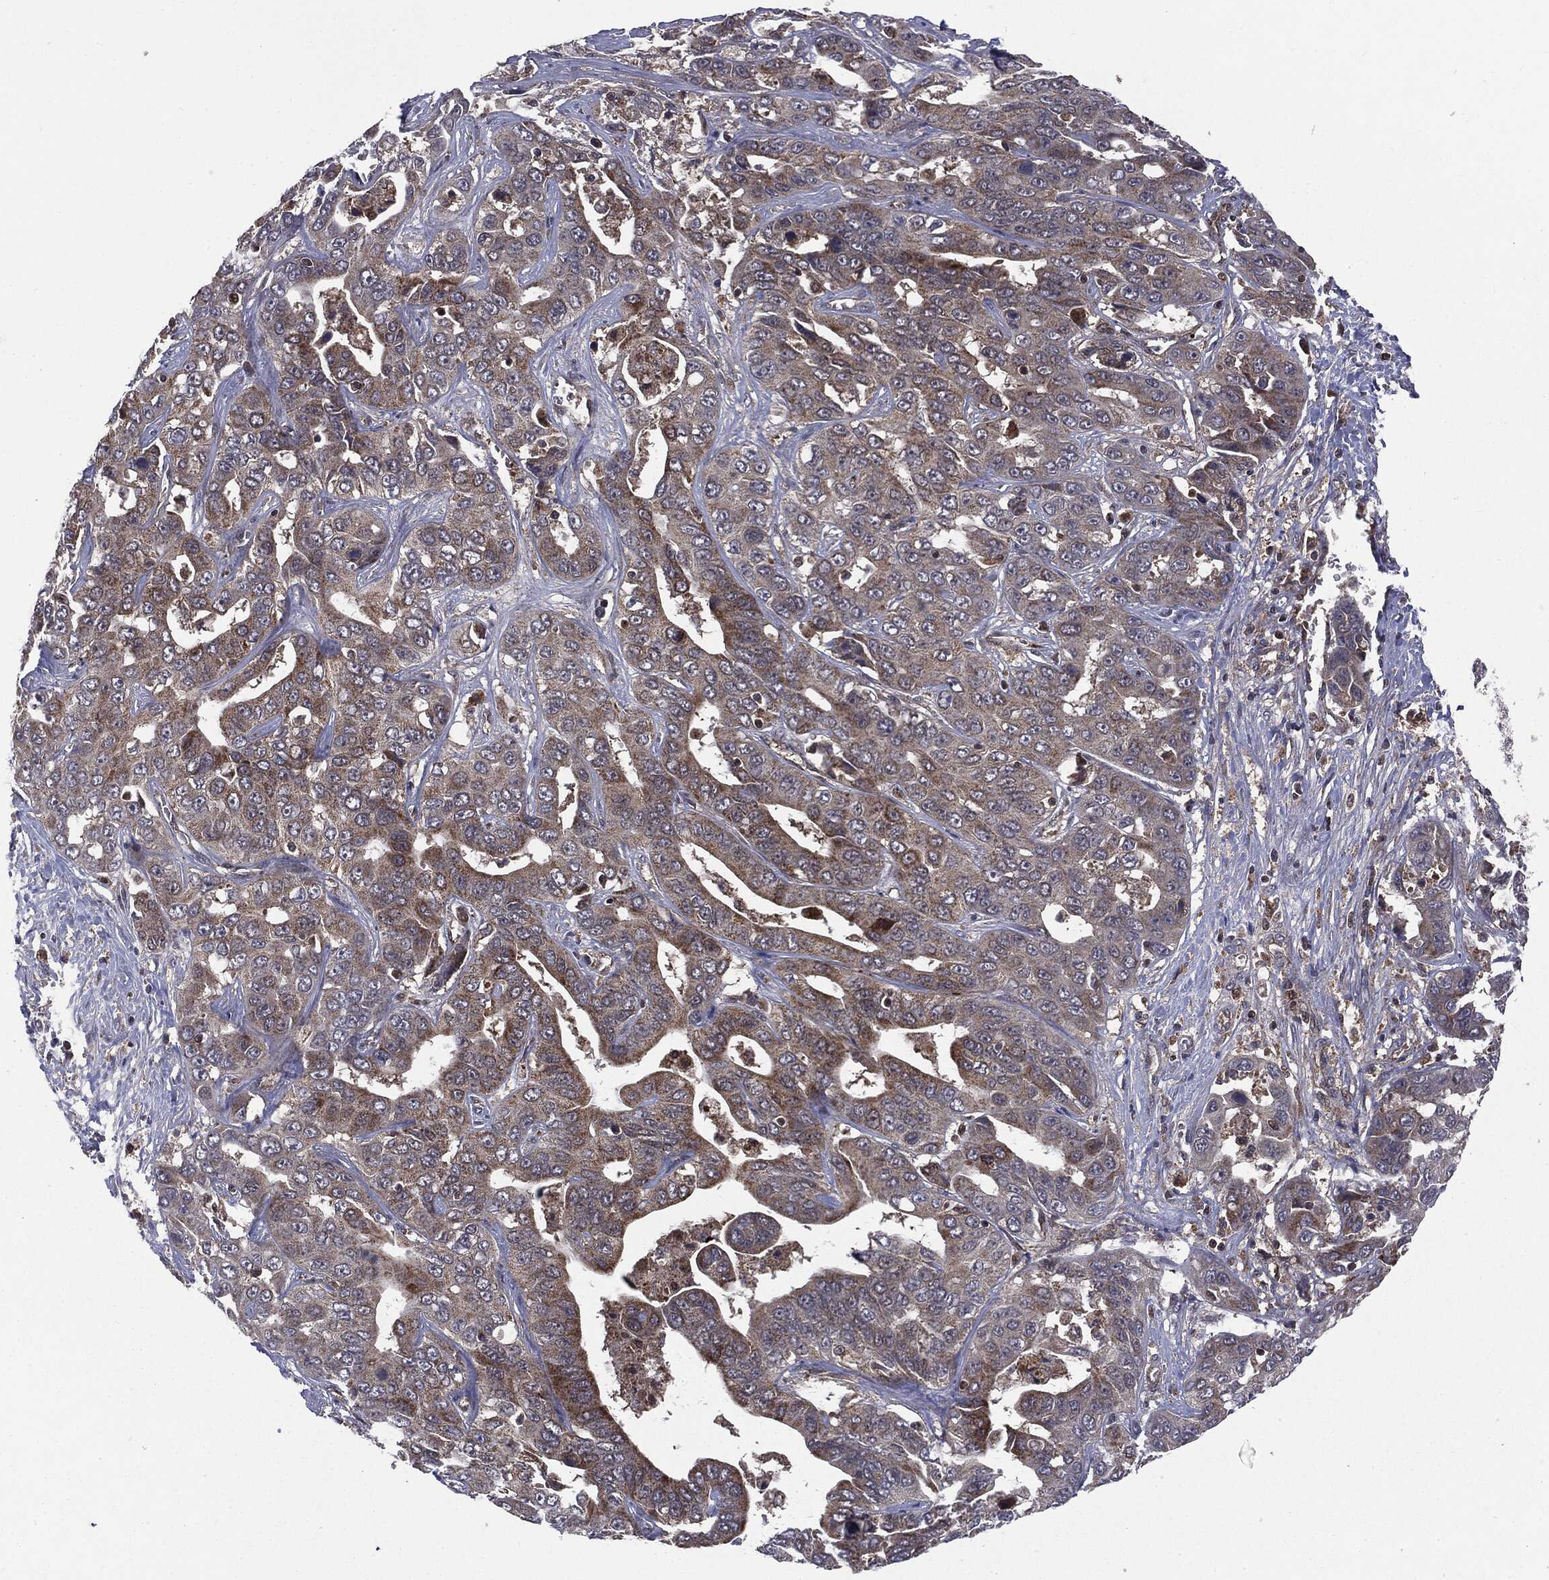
{"staining": {"intensity": "weak", "quantity": "25%-75%", "location": "cytoplasmic/membranous"}, "tissue": "liver cancer", "cell_type": "Tumor cells", "image_type": "cancer", "snomed": [{"axis": "morphology", "description": "Cholangiocarcinoma"}, {"axis": "topography", "description": "Liver"}], "caption": "Brown immunohistochemical staining in cholangiocarcinoma (liver) reveals weak cytoplasmic/membranous staining in about 25%-75% of tumor cells. The protein is stained brown, and the nuclei are stained in blue (DAB IHC with brightfield microscopy, high magnification).", "gene": "PTPA", "patient": {"sex": "female", "age": 52}}